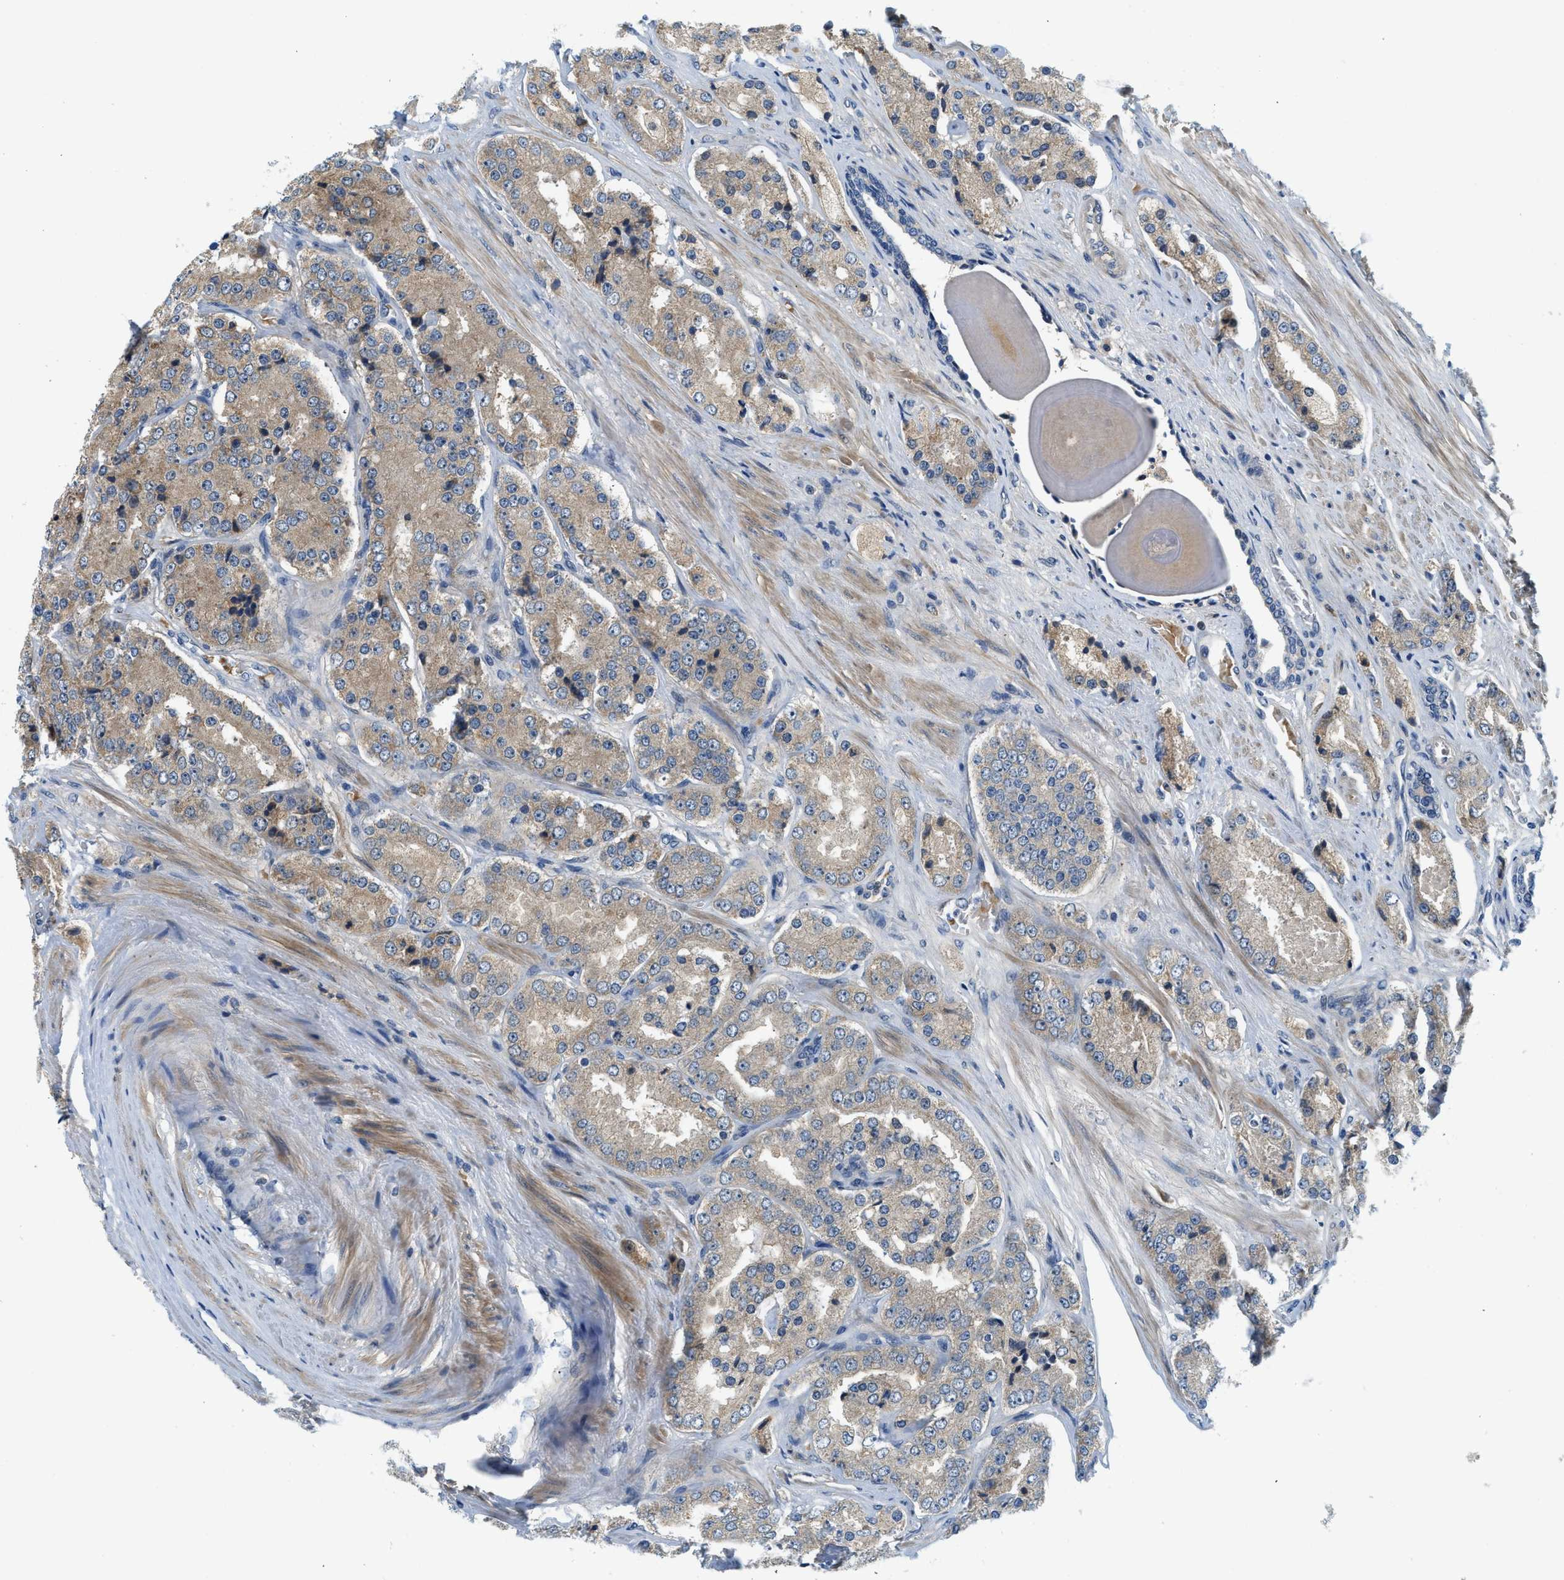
{"staining": {"intensity": "weak", "quantity": ">75%", "location": "cytoplasmic/membranous"}, "tissue": "prostate cancer", "cell_type": "Tumor cells", "image_type": "cancer", "snomed": [{"axis": "morphology", "description": "Adenocarcinoma, High grade"}, {"axis": "topography", "description": "Prostate"}], "caption": "IHC of human prostate cancer displays low levels of weak cytoplasmic/membranous expression in about >75% of tumor cells.", "gene": "KCNK1", "patient": {"sex": "male", "age": 65}}